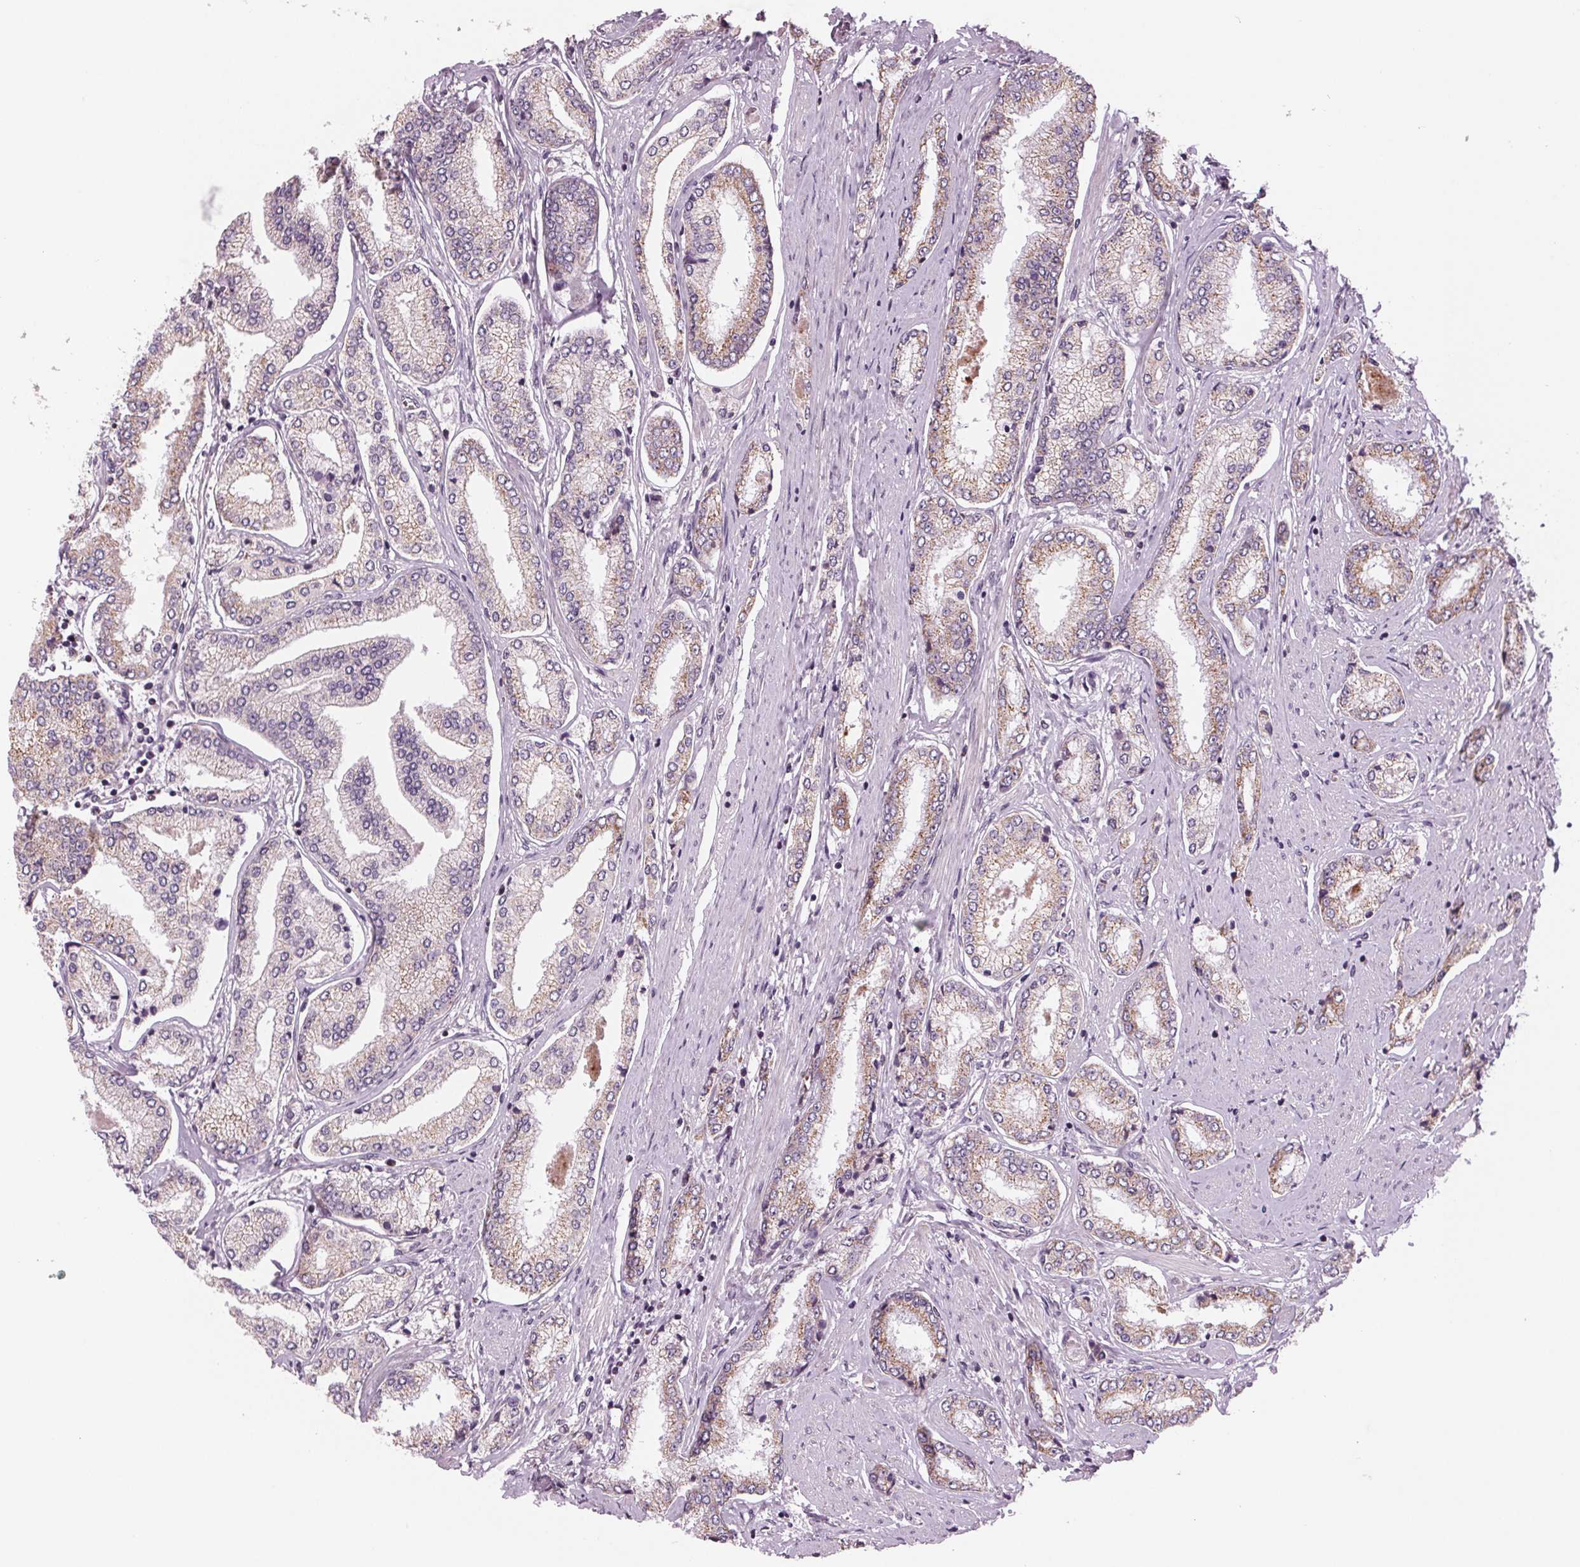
{"staining": {"intensity": "moderate", "quantity": "<25%", "location": "cytoplasmic/membranous"}, "tissue": "prostate cancer", "cell_type": "Tumor cells", "image_type": "cancer", "snomed": [{"axis": "morphology", "description": "Adenocarcinoma, NOS"}, {"axis": "topography", "description": "Prostate"}], "caption": "Immunohistochemistry (IHC) photomicrograph of human prostate cancer (adenocarcinoma) stained for a protein (brown), which shows low levels of moderate cytoplasmic/membranous staining in about <25% of tumor cells.", "gene": "STAT3", "patient": {"sex": "male", "age": 63}}